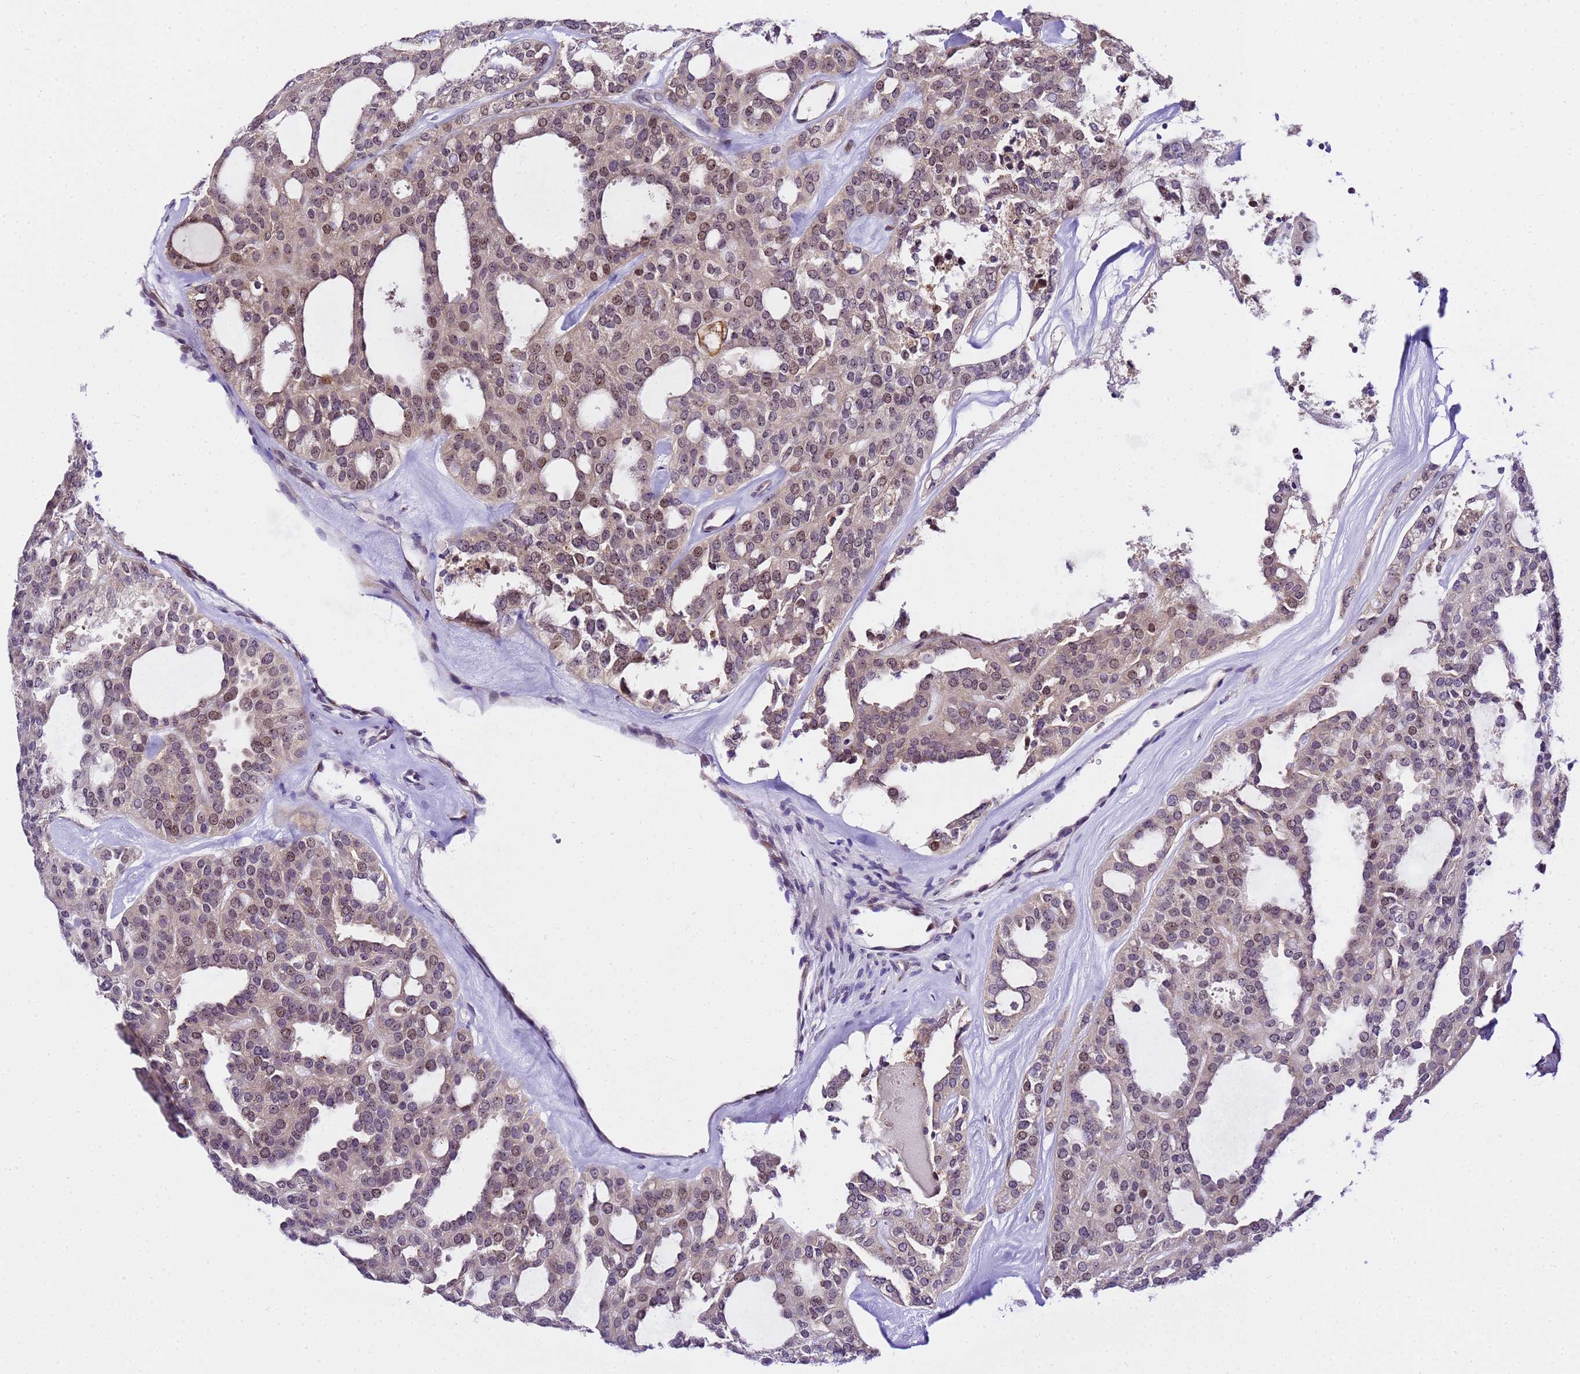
{"staining": {"intensity": "moderate", "quantity": "<25%", "location": "nuclear"}, "tissue": "thyroid cancer", "cell_type": "Tumor cells", "image_type": "cancer", "snomed": [{"axis": "morphology", "description": "Follicular adenoma carcinoma, NOS"}, {"axis": "topography", "description": "Thyroid gland"}], "caption": "About <25% of tumor cells in follicular adenoma carcinoma (thyroid) show moderate nuclear protein staining as visualized by brown immunohistochemical staining.", "gene": "SLX4IP", "patient": {"sex": "male", "age": 75}}